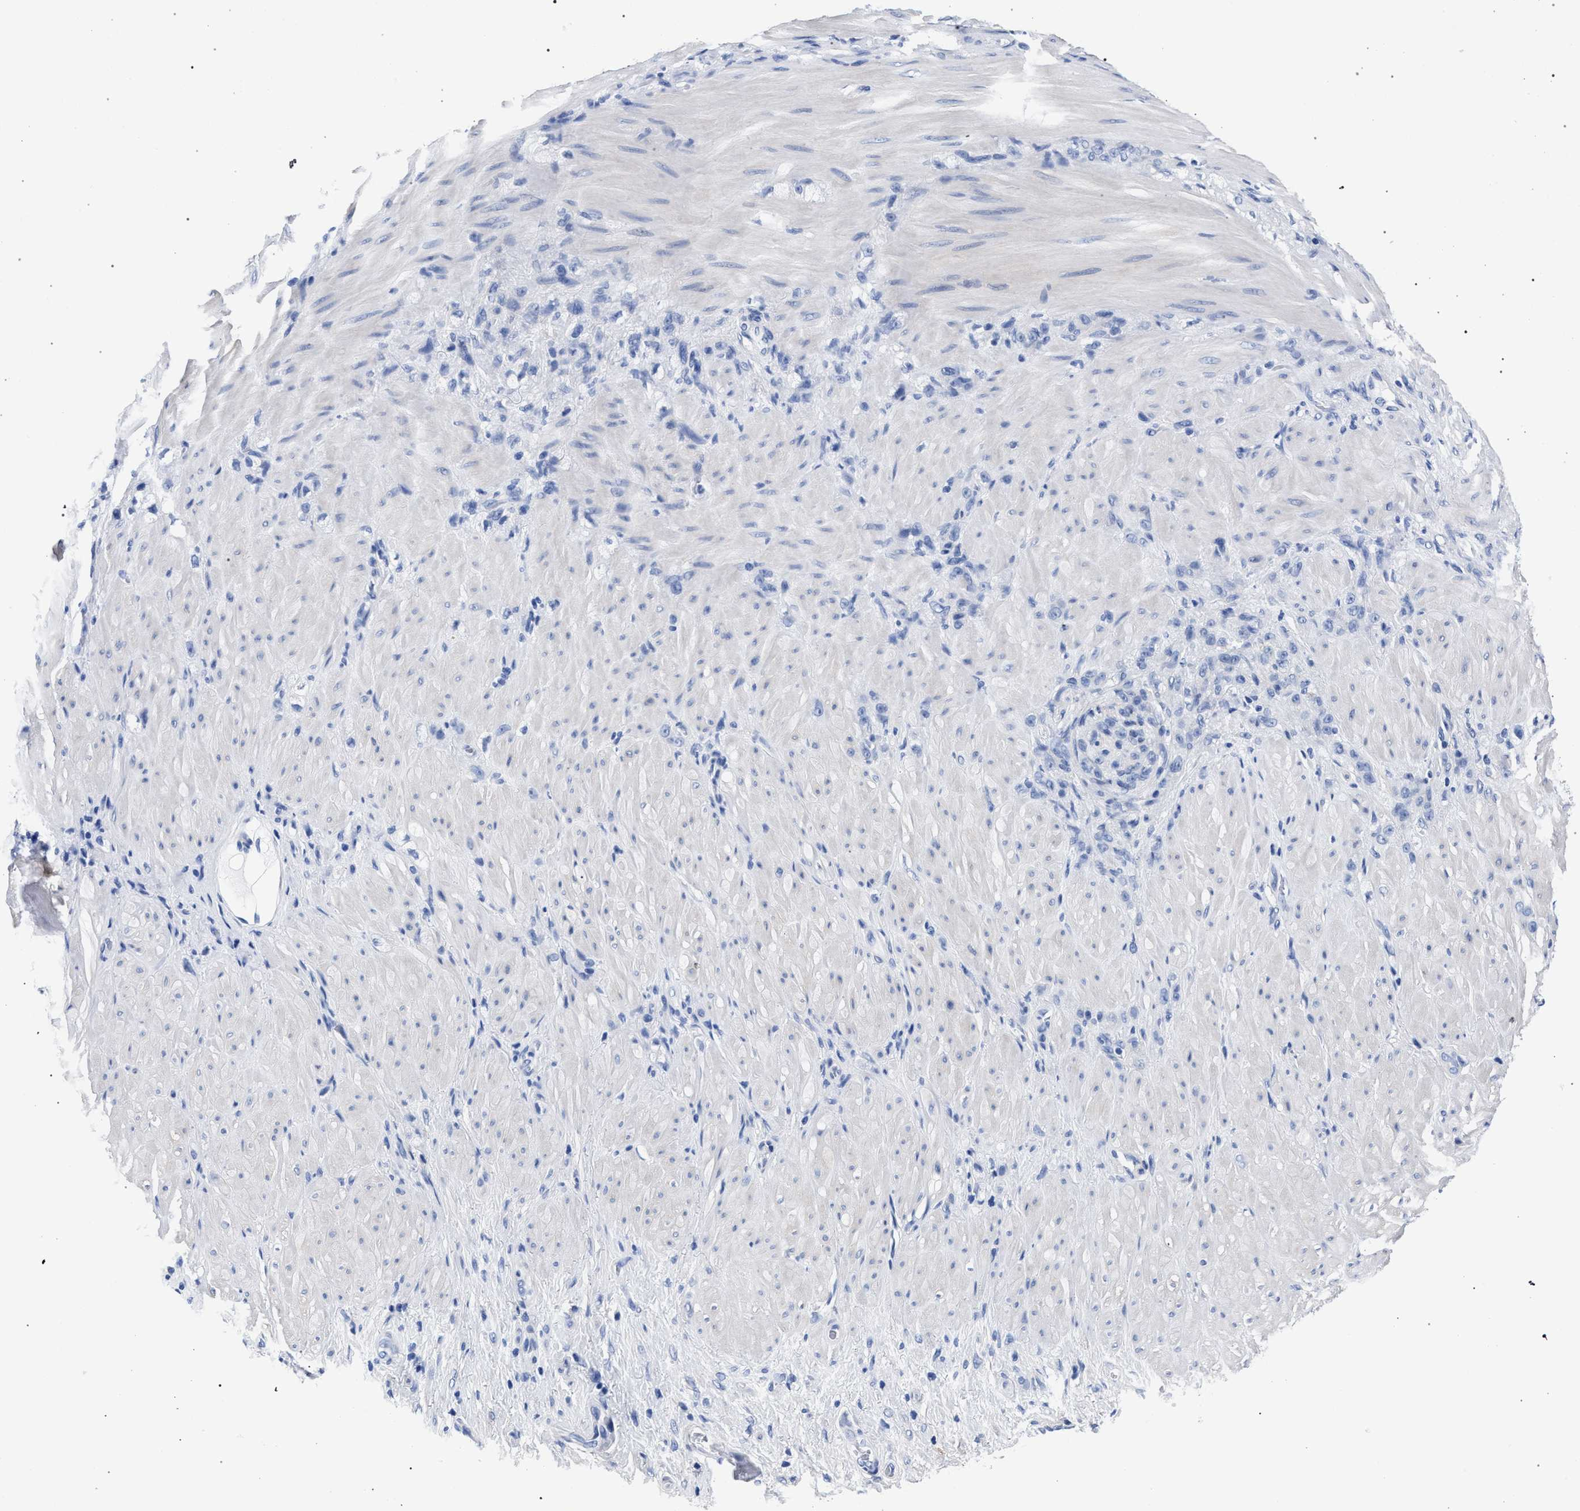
{"staining": {"intensity": "negative", "quantity": "none", "location": "none"}, "tissue": "stomach cancer", "cell_type": "Tumor cells", "image_type": "cancer", "snomed": [{"axis": "morphology", "description": "Normal tissue, NOS"}, {"axis": "morphology", "description": "Adenocarcinoma, NOS"}, {"axis": "topography", "description": "Stomach"}], "caption": "Image shows no protein staining in tumor cells of stomach adenocarcinoma tissue.", "gene": "AKAP4", "patient": {"sex": "male", "age": 82}}